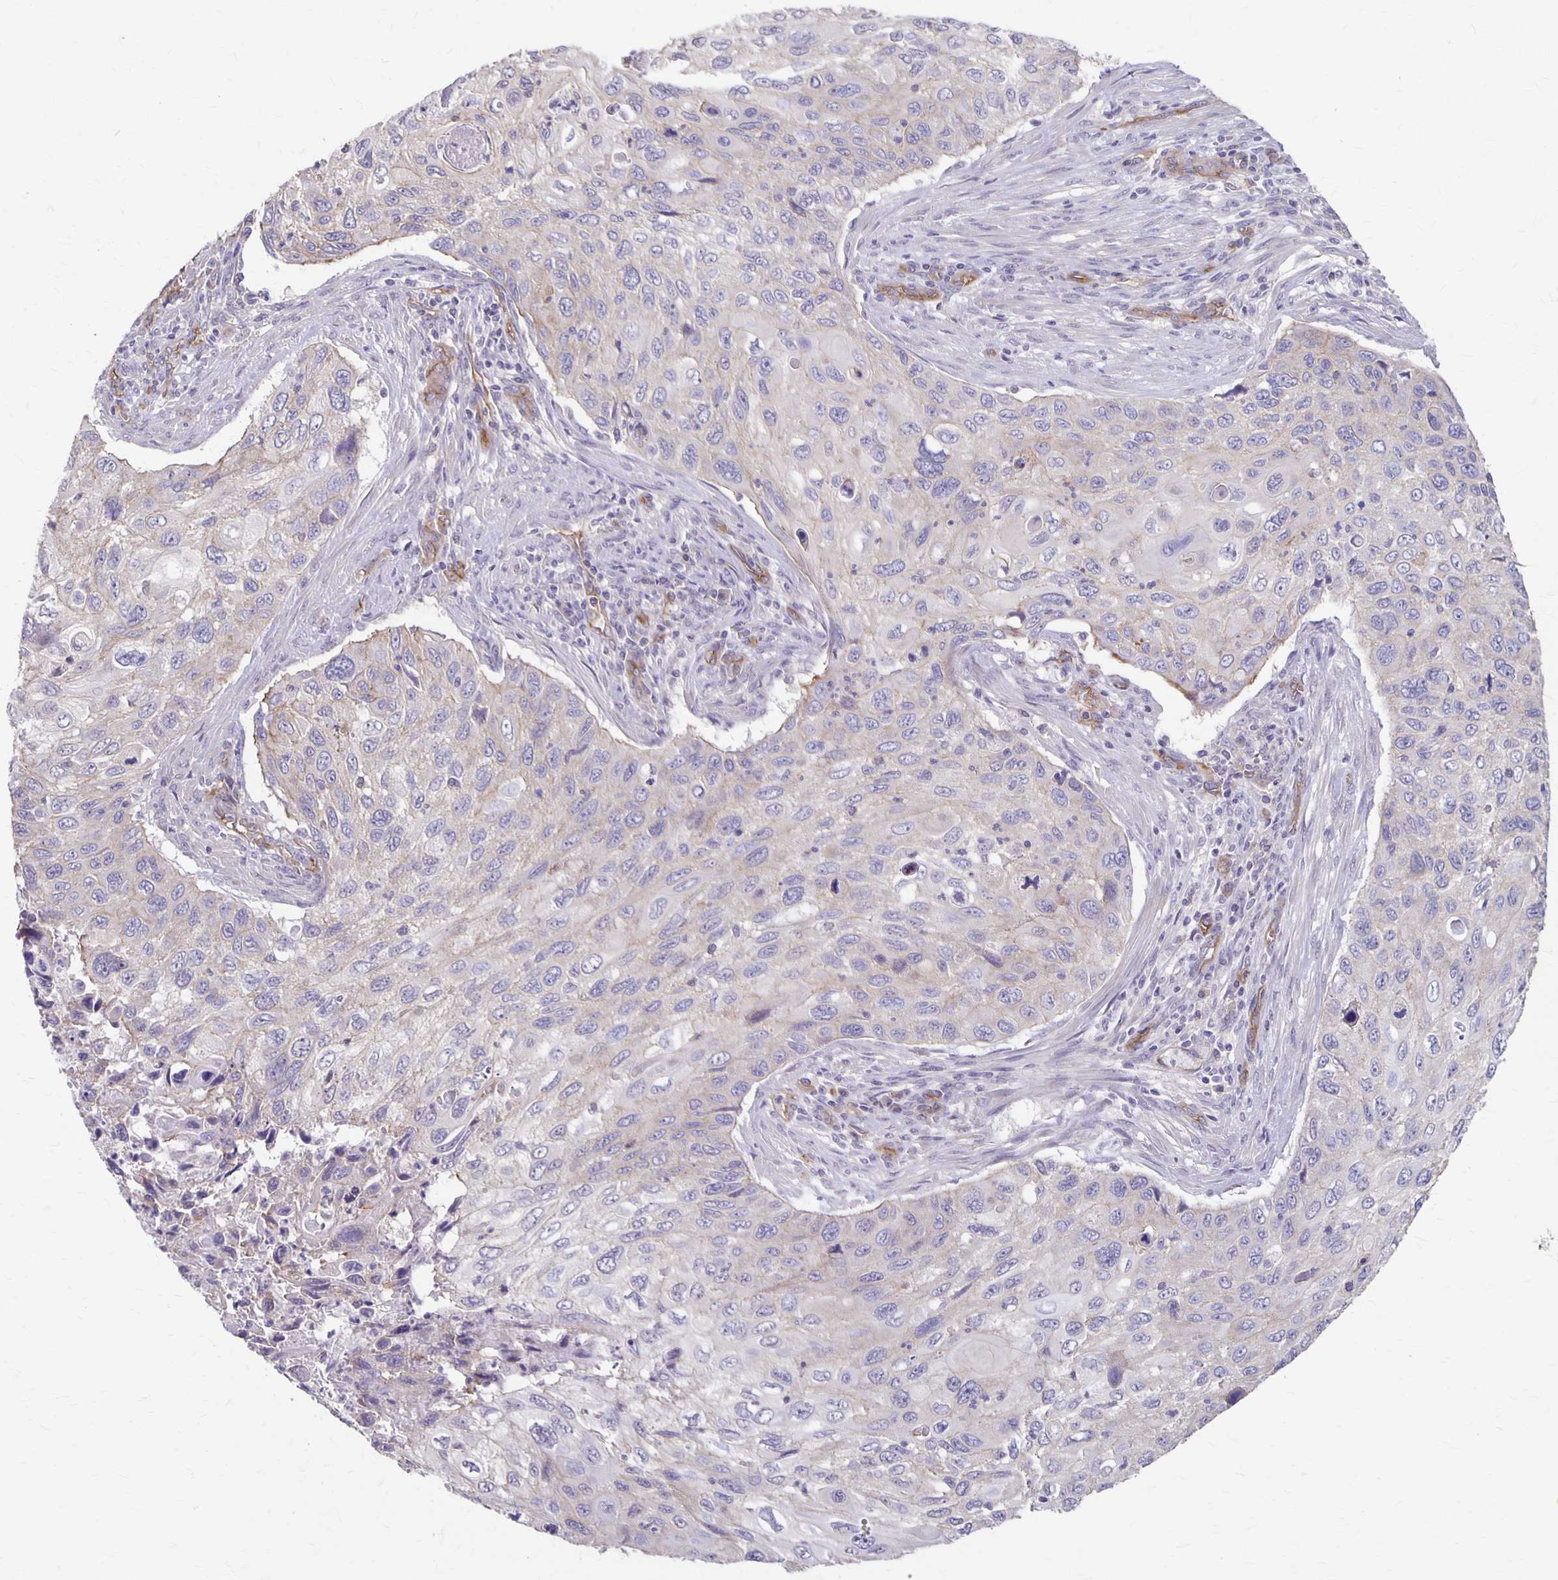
{"staining": {"intensity": "negative", "quantity": "none", "location": "none"}, "tissue": "cervical cancer", "cell_type": "Tumor cells", "image_type": "cancer", "snomed": [{"axis": "morphology", "description": "Squamous cell carcinoma, NOS"}, {"axis": "topography", "description": "Cervix"}], "caption": "Tumor cells are negative for protein expression in human cervical cancer (squamous cell carcinoma).", "gene": "PPP1R3E", "patient": {"sex": "female", "age": 70}}